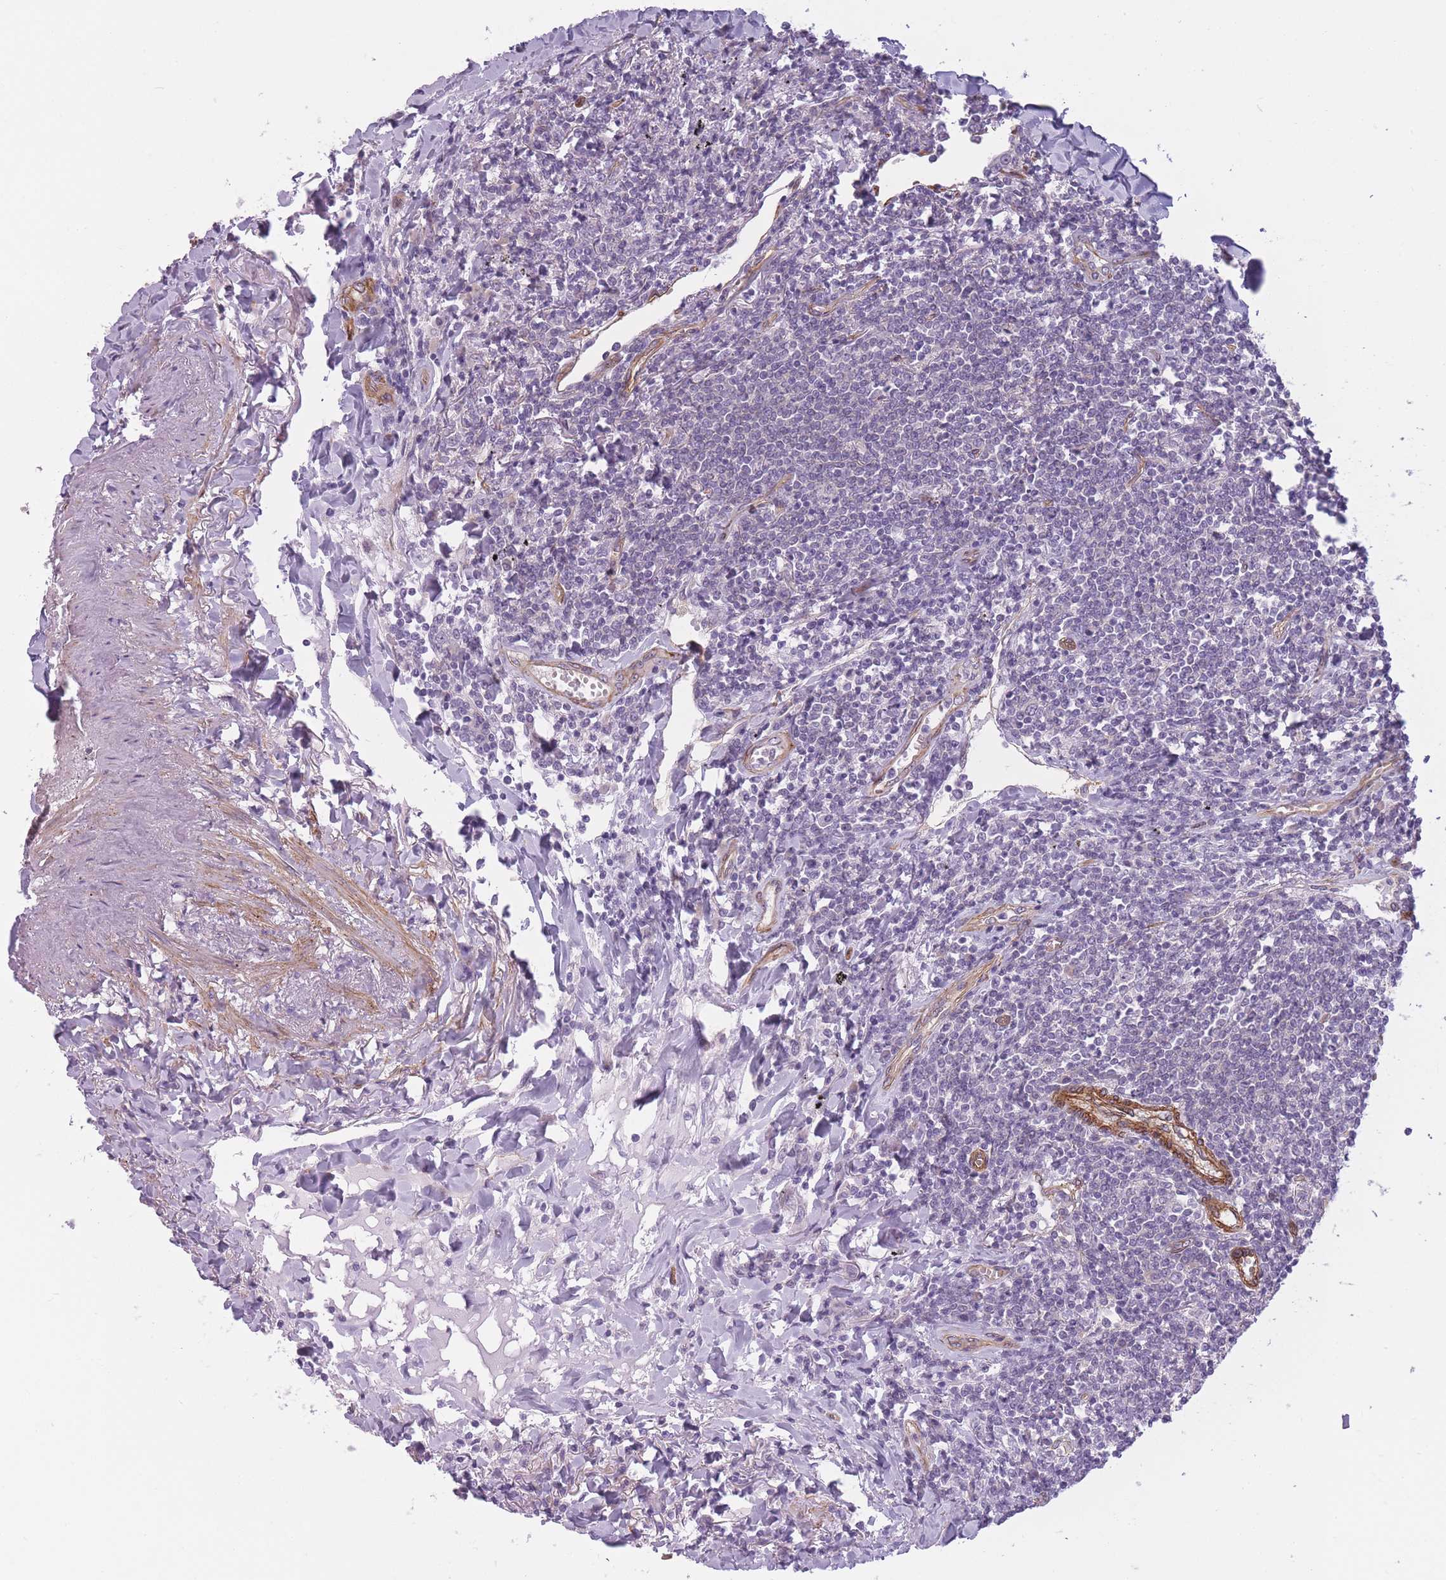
{"staining": {"intensity": "negative", "quantity": "none", "location": "none"}, "tissue": "lymphoma", "cell_type": "Tumor cells", "image_type": "cancer", "snomed": [{"axis": "morphology", "description": "Malignant lymphoma, non-Hodgkin's type, Low grade"}, {"axis": "topography", "description": "Lung"}], "caption": "Tumor cells are negative for protein expression in human malignant lymphoma, non-Hodgkin's type (low-grade).", "gene": "OR6B3", "patient": {"sex": "female", "age": 71}}